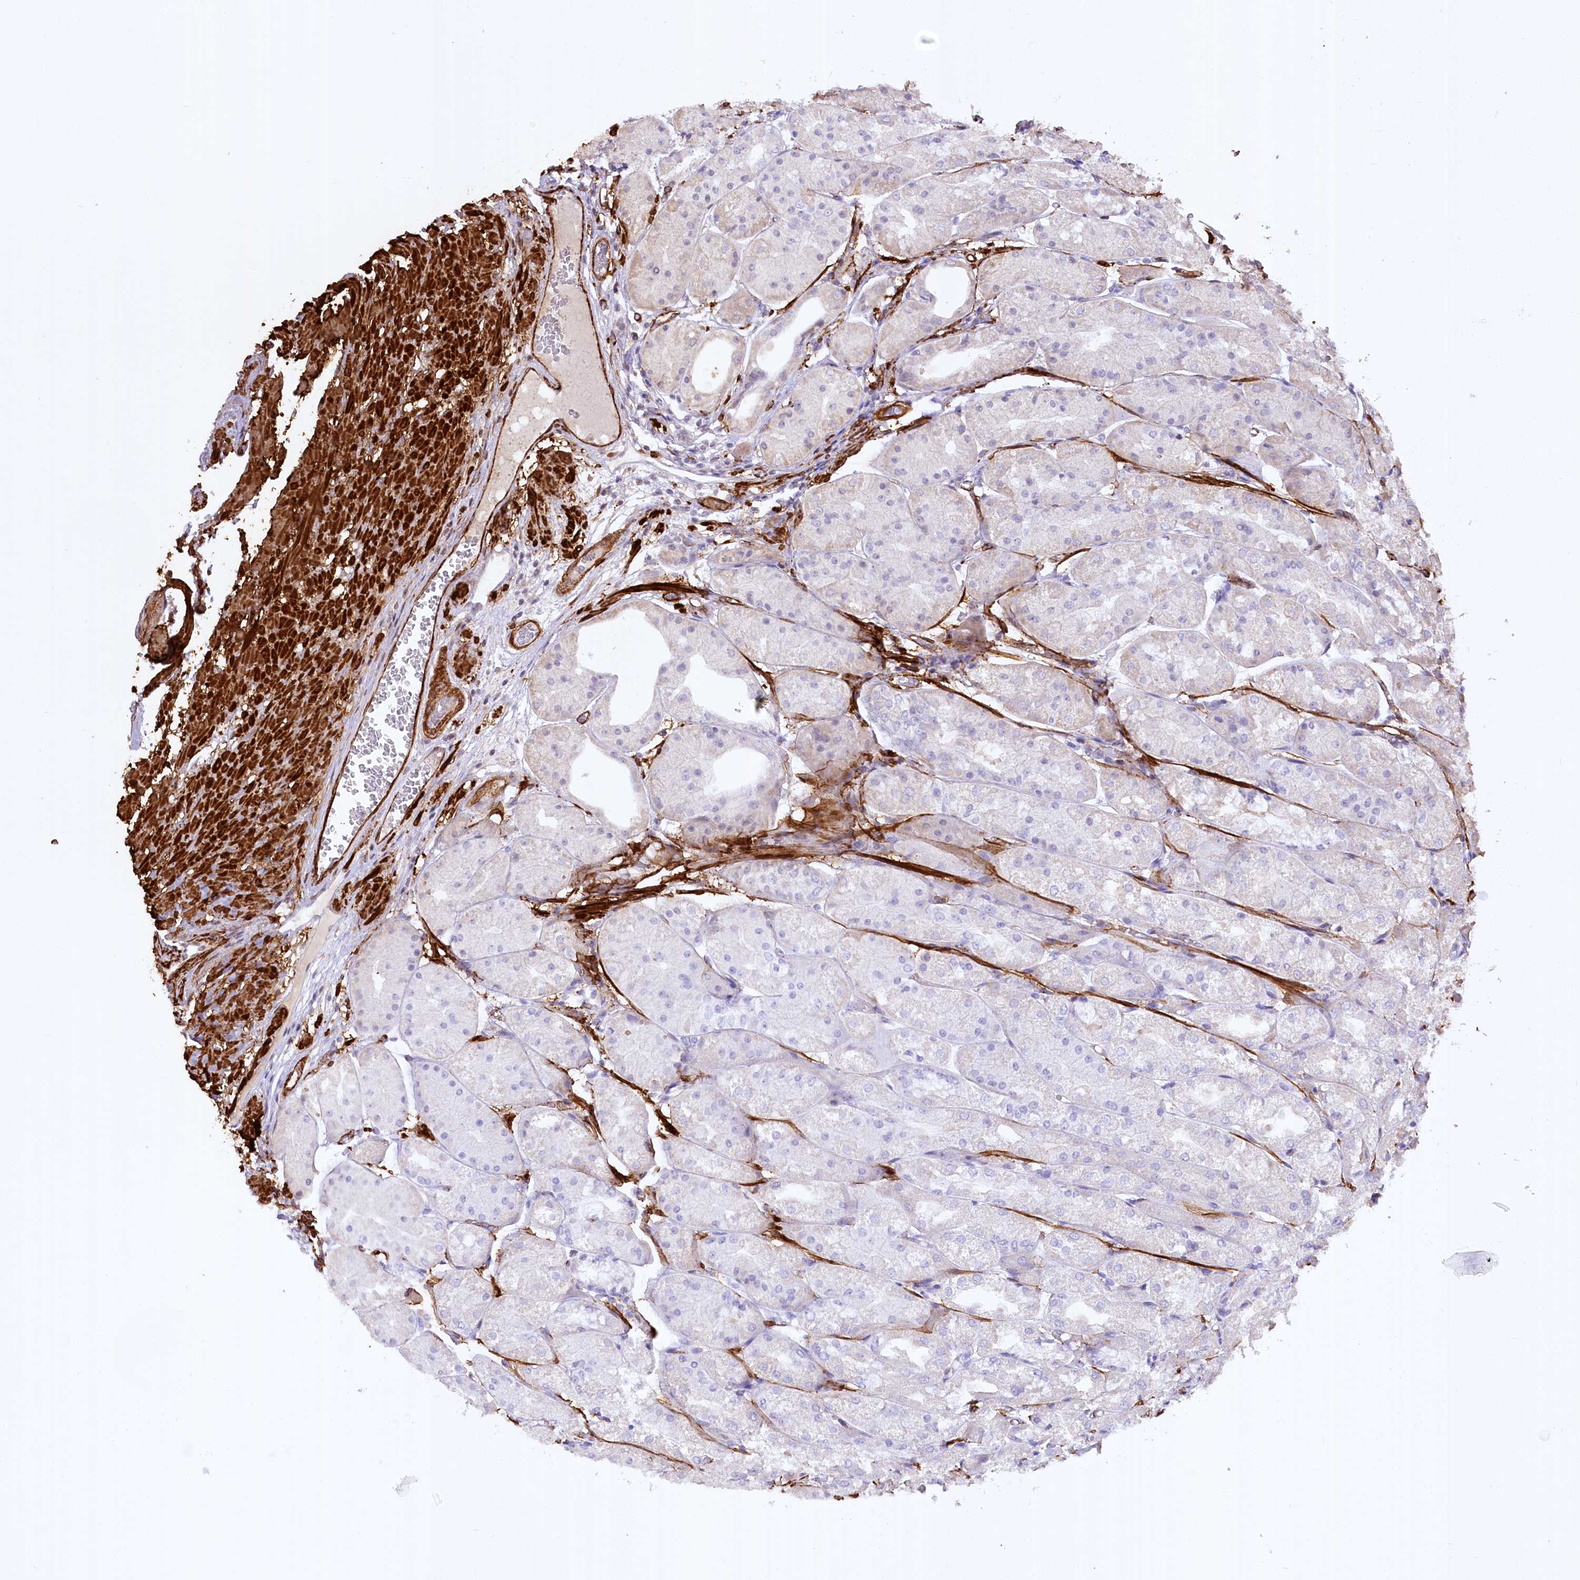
{"staining": {"intensity": "negative", "quantity": "none", "location": "none"}, "tissue": "stomach", "cell_type": "Glandular cells", "image_type": "normal", "snomed": [{"axis": "morphology", "description": "Normal tissue, NOS"}, {"axis": "topography", "description": "Stomach, upper"}], "caption": "A histopathology image of stomach stained for a protein exhibits no brown staining in glandular cells.", "gene": "SYNPO2", "patient": {"sex": "male", "age": 72}}